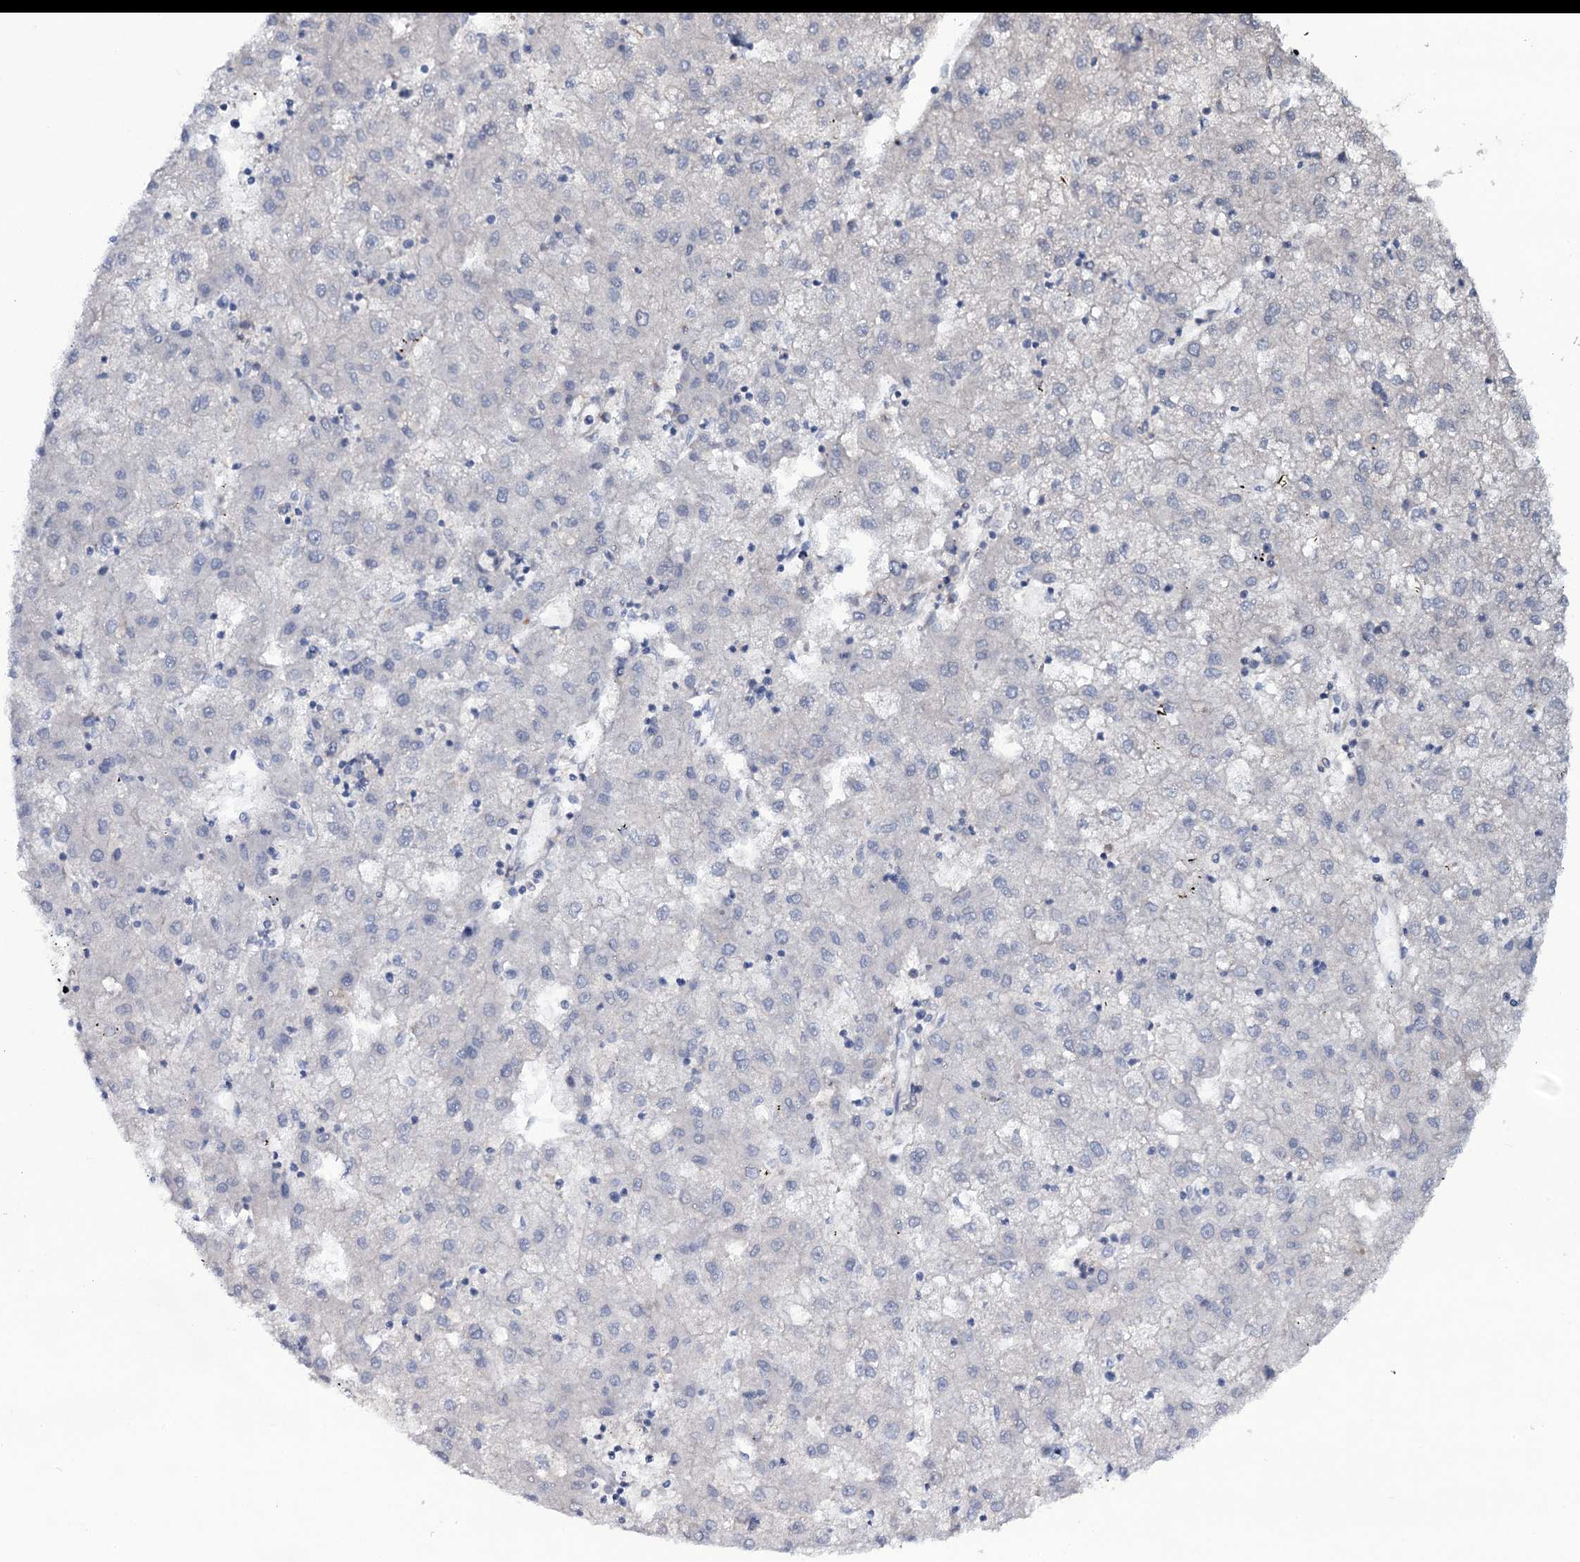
{"staining": {"intensity": "negative", "quantity": "none", "location": "none"}, "tissue": "liver cancer", "cell_type": "Tumor cells", "image_type": "cancer", "snomed": [{"axis": "morphology", "description": "Carcinoma, Hepatocellular, NOS"}, {"axis": "topography", "description": "Liver"}], "caption": "IHC image of neoplastic tissue: human hepatocellular carcinoma (liver) stained with DAB (3,3'-diaminobenzidine) exhibits no significant protein expression in tumor cells.", "gene": "SNAP23", "patient": {"sex": "male", "age": 72}}